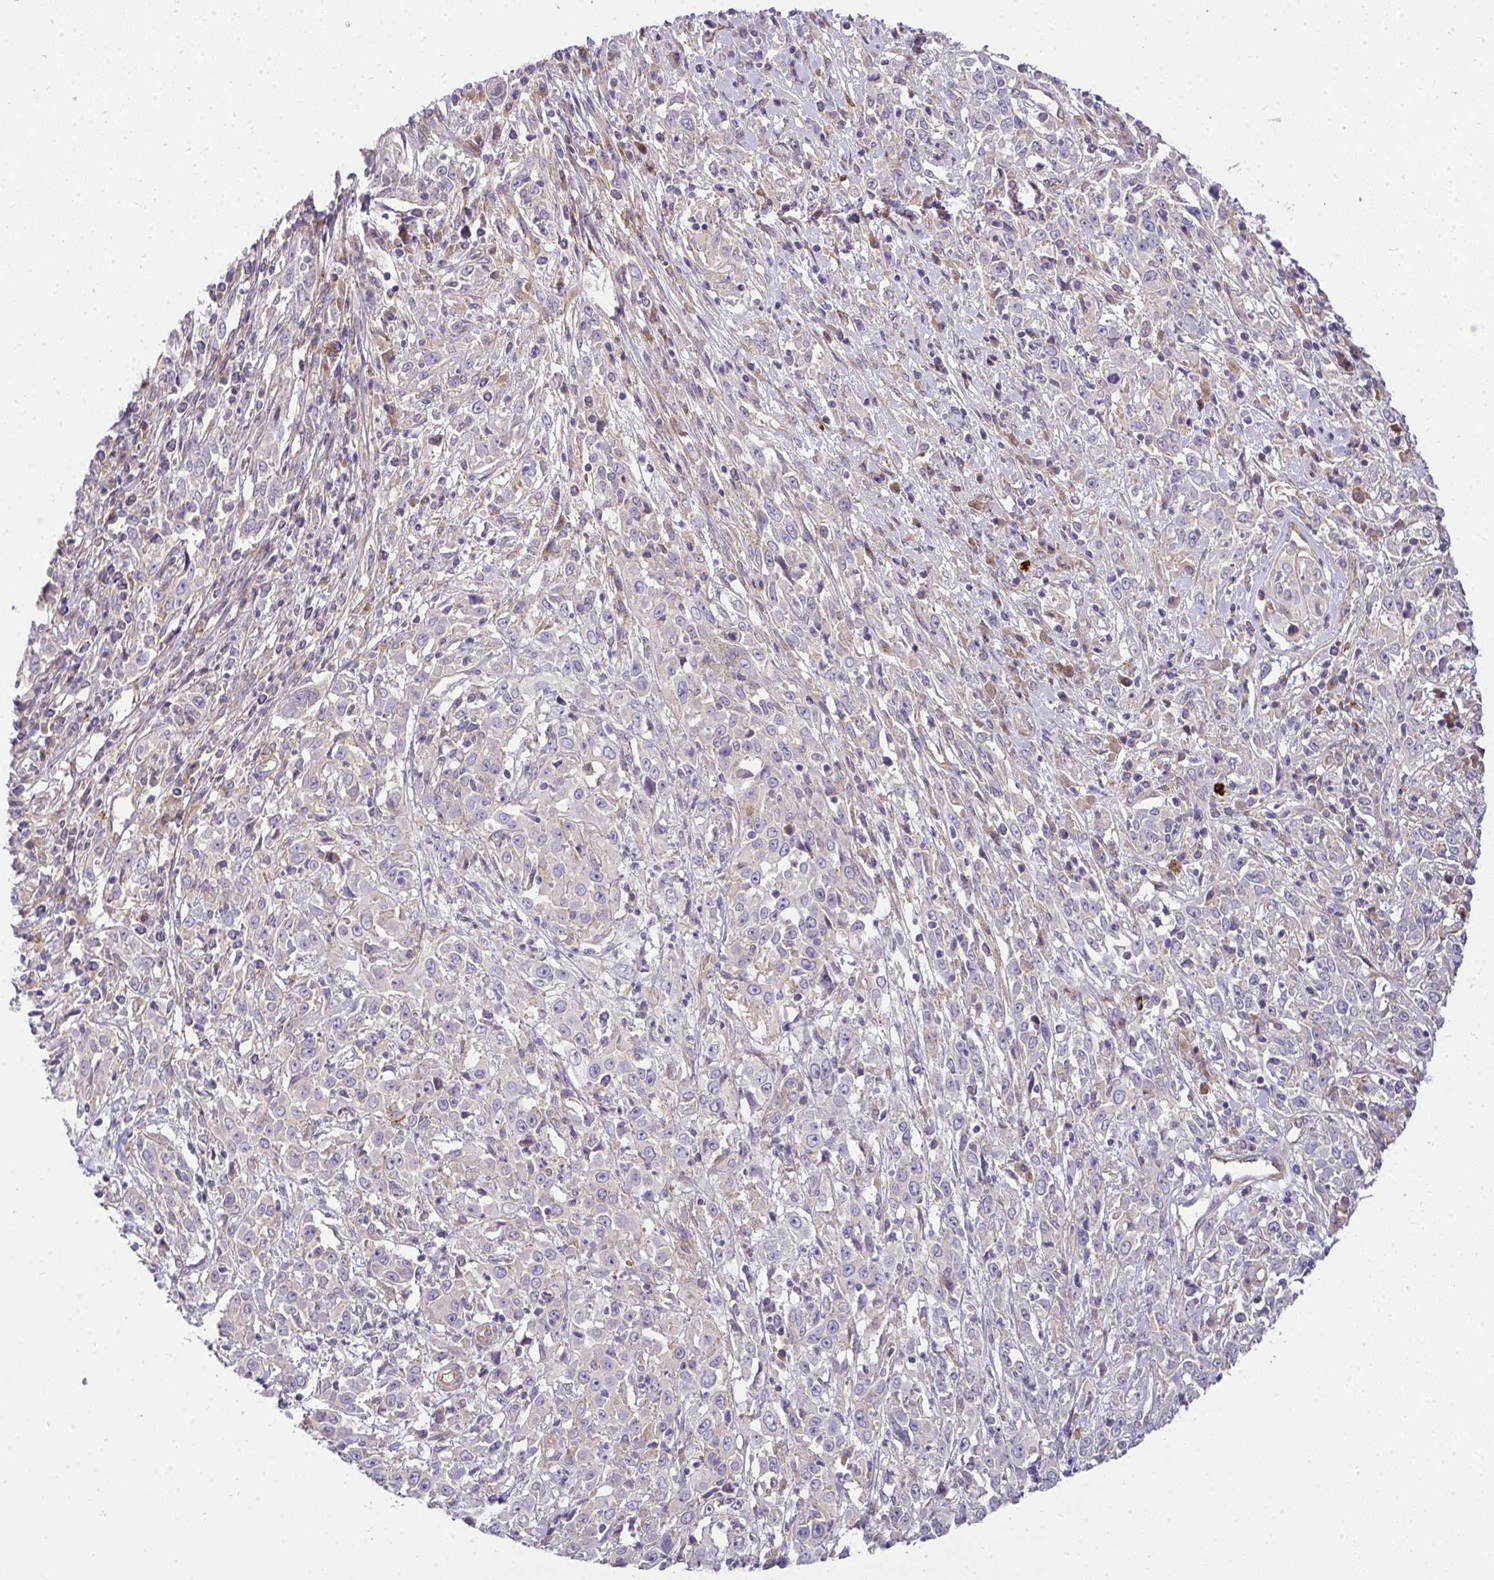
{"staining": {"intensity": "negative", "quantity": "none", "location": "none"}, "tissue": "cervical cancer", "cell_type": "Tumor cells", "image_type": "cancer", "snomed": [{"axis": "morphology", "description": "Adenocarcinoma, NOS"}, {"axis": "topography", "description": "Cervix"}], "caption": "Immunohistochemistry (IHC) histopathology image of neoplastic tissue: adenocarcinoma (cervical) stained with DAB shows no significant protein expression in tumor cells. (Stains: DAB immunohistochemistry with hematoxylin counter stain, Microscopy: brightfield microscopy at high magnification).", "gene": "SH2D1B", "patient": {"sex": "female", "age": 40}}